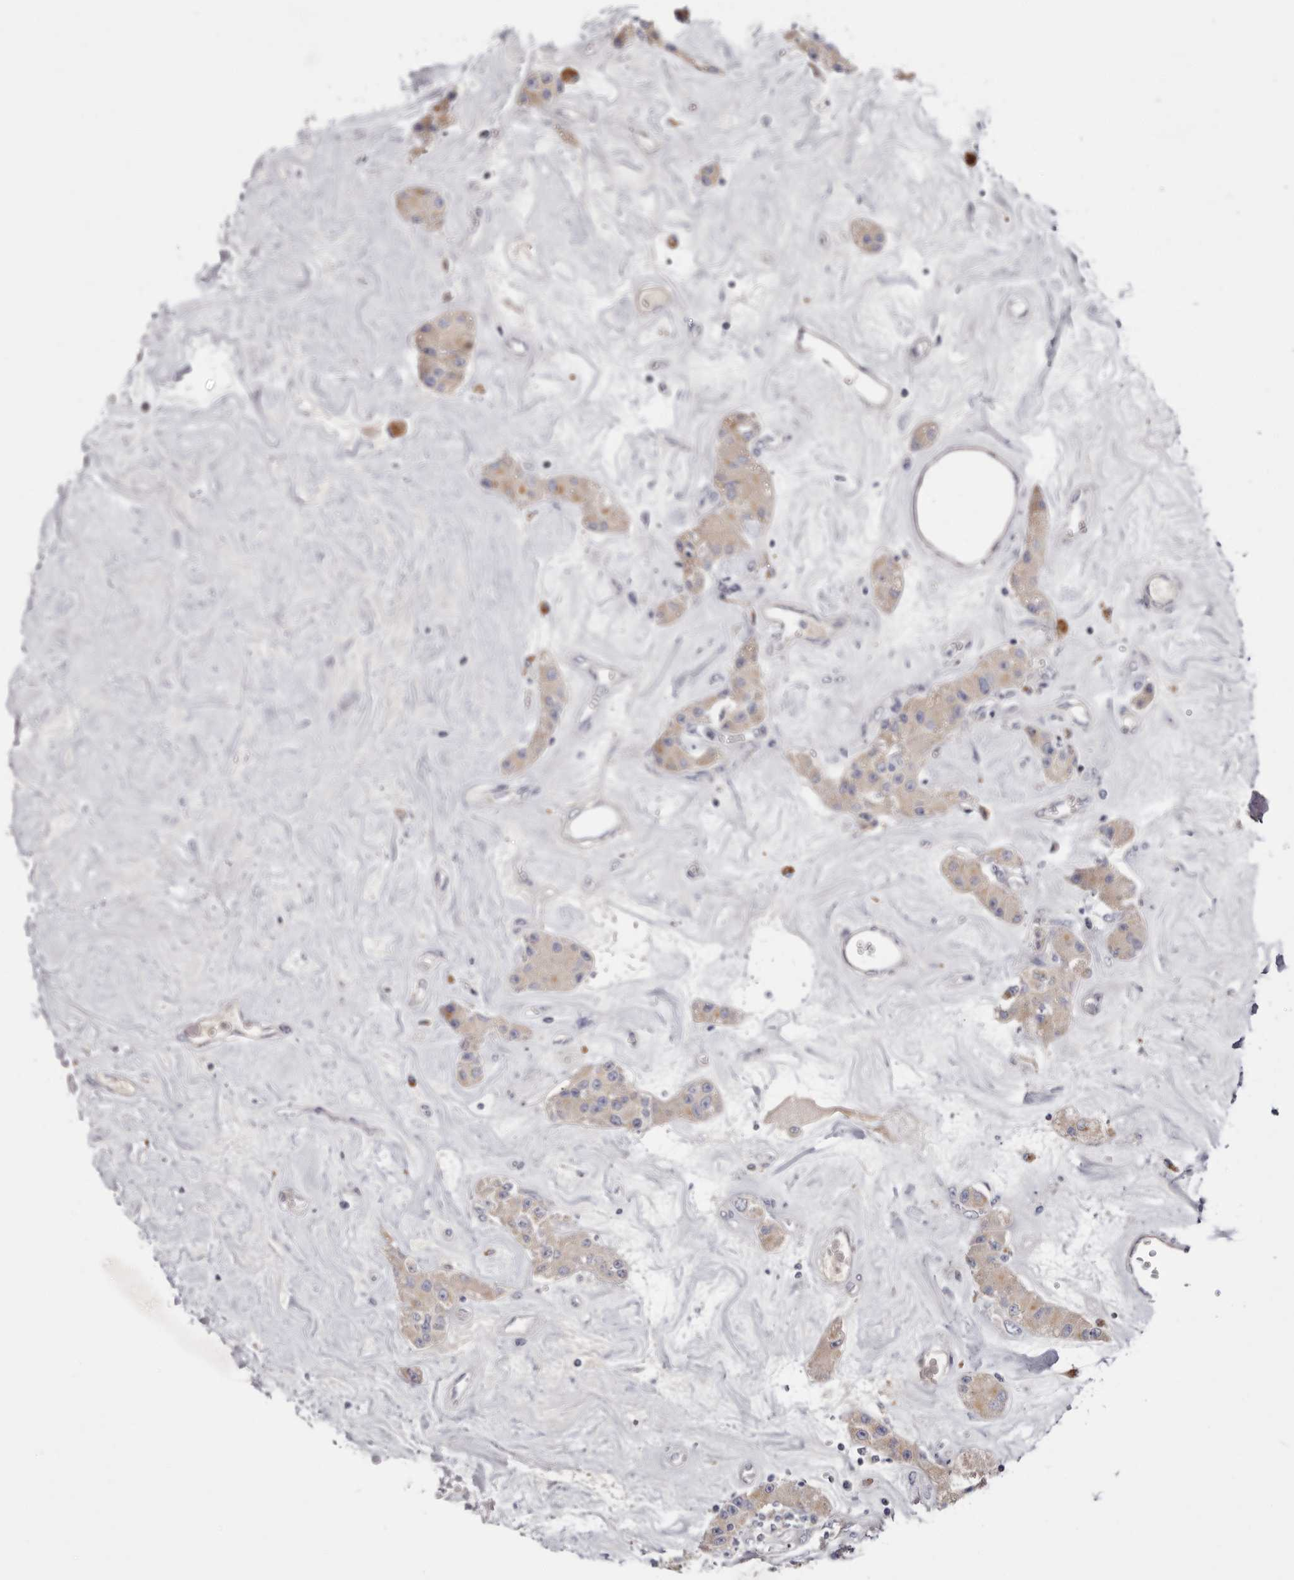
{"staining": {"intensity": "weak", "quantity": ">75%", "location": "cytoplasmic/membranous"}, "tissue": "carcinoid", "cell_type": "Tumor cells", "image_type": "cancer", "snomed": [{"axis": "morphology", "description": "Carcinoid, malignant, NOS"}, {"axis": "topography", "description": "Pancreas"}], "caption": "Carcinoid (malignant) stained with a protein marker exhibits weak staining in tumor cells.", "gene": "STK16", "patient": {"sex": "male", "age": 41}}